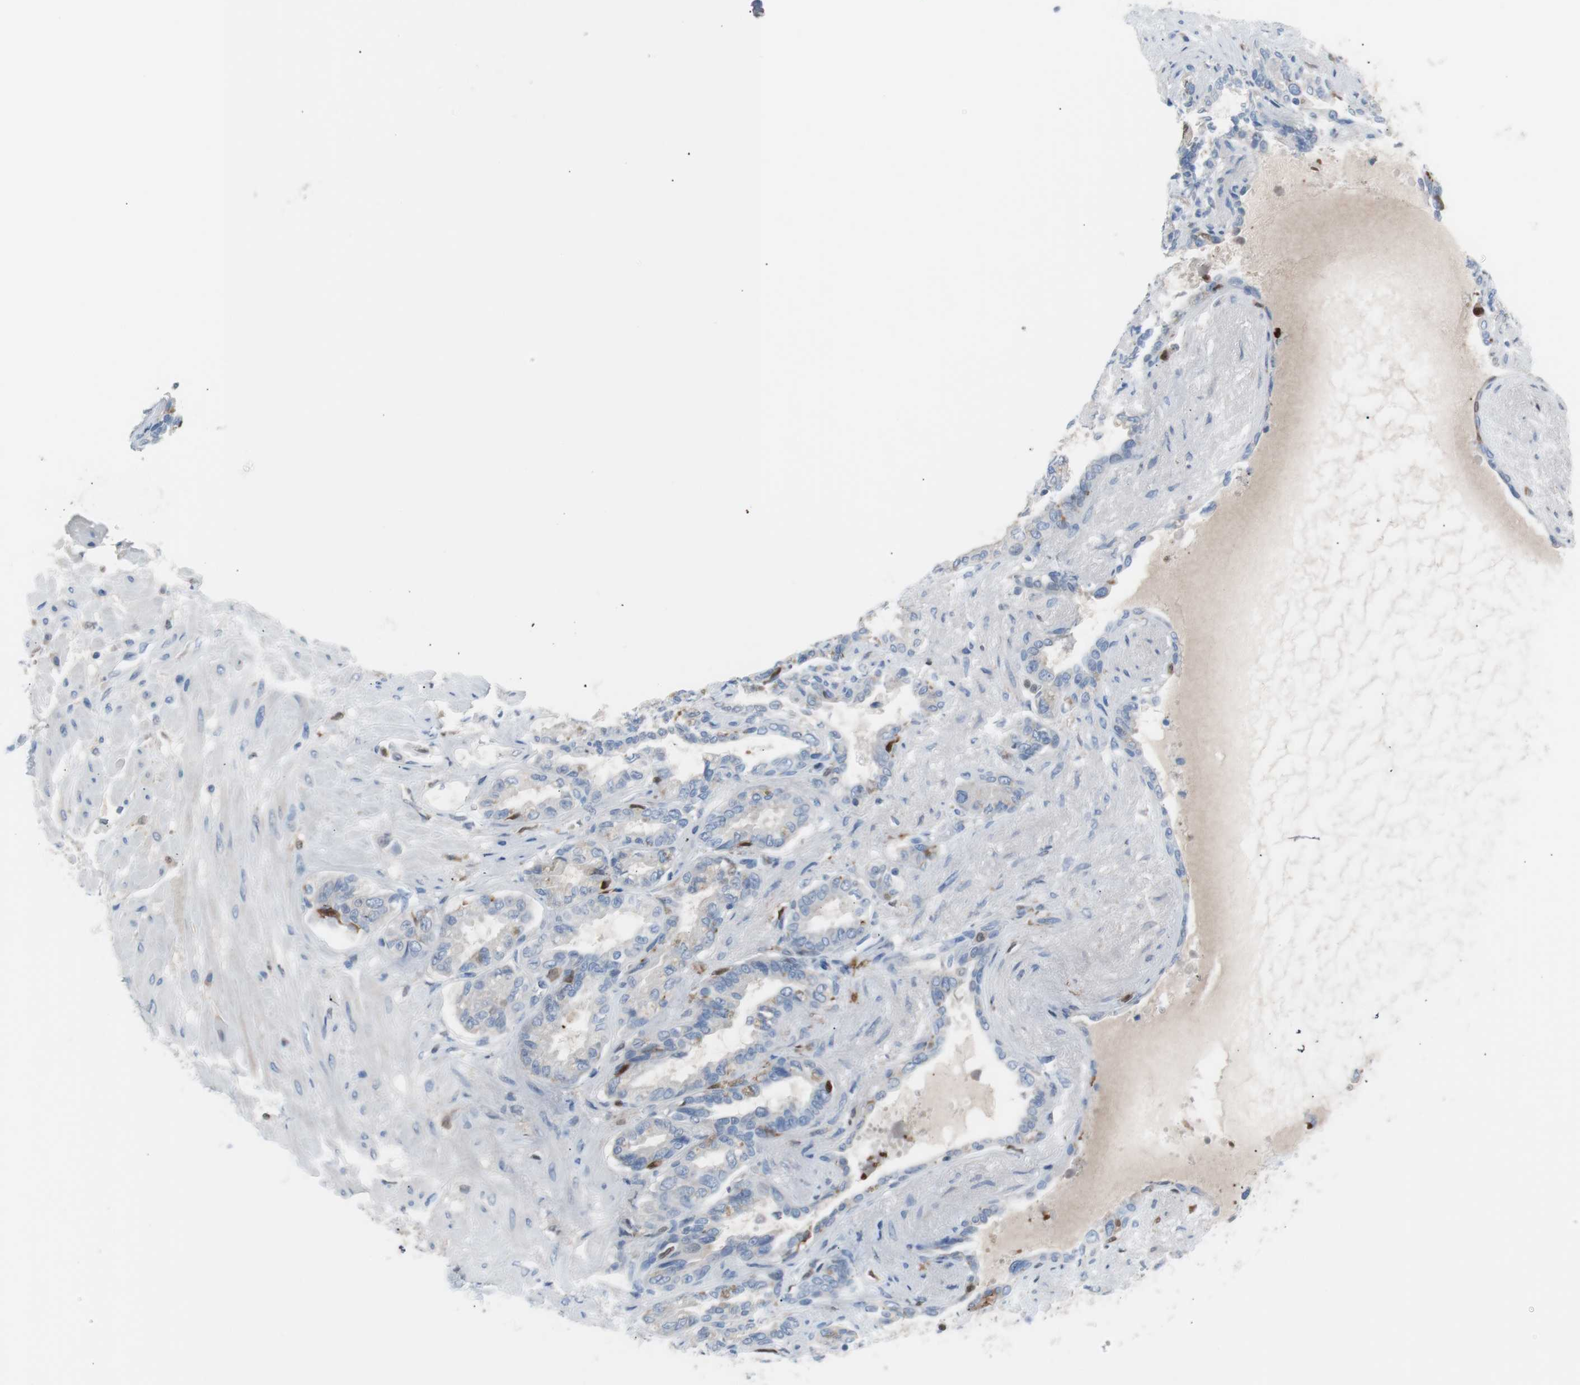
{"staining": {"intensity": "strong", "quantity": "<25%", "location": "cytoplasmic/membranous,nuclear"}, "tissue": "seminal vesicle", "cell_type": "Glandular cells", "image_type": "normal", "snomed": [{"axis": "morphology", "description": "Normal tissue, NOS"}, {"axis": "topography", "description": "Seminal veicle"}], "caption": "This histopathology image demonstrates unremarkable seminal vesicle stained with IHC to label a protein in brown. The cytoplasmic/membranous,nuclear of glandular cells show strong positivity for the protein. Nuclei are counter-stained blue.", "gene": "IL18", "patient": {"sex": "male", "age": 61}}